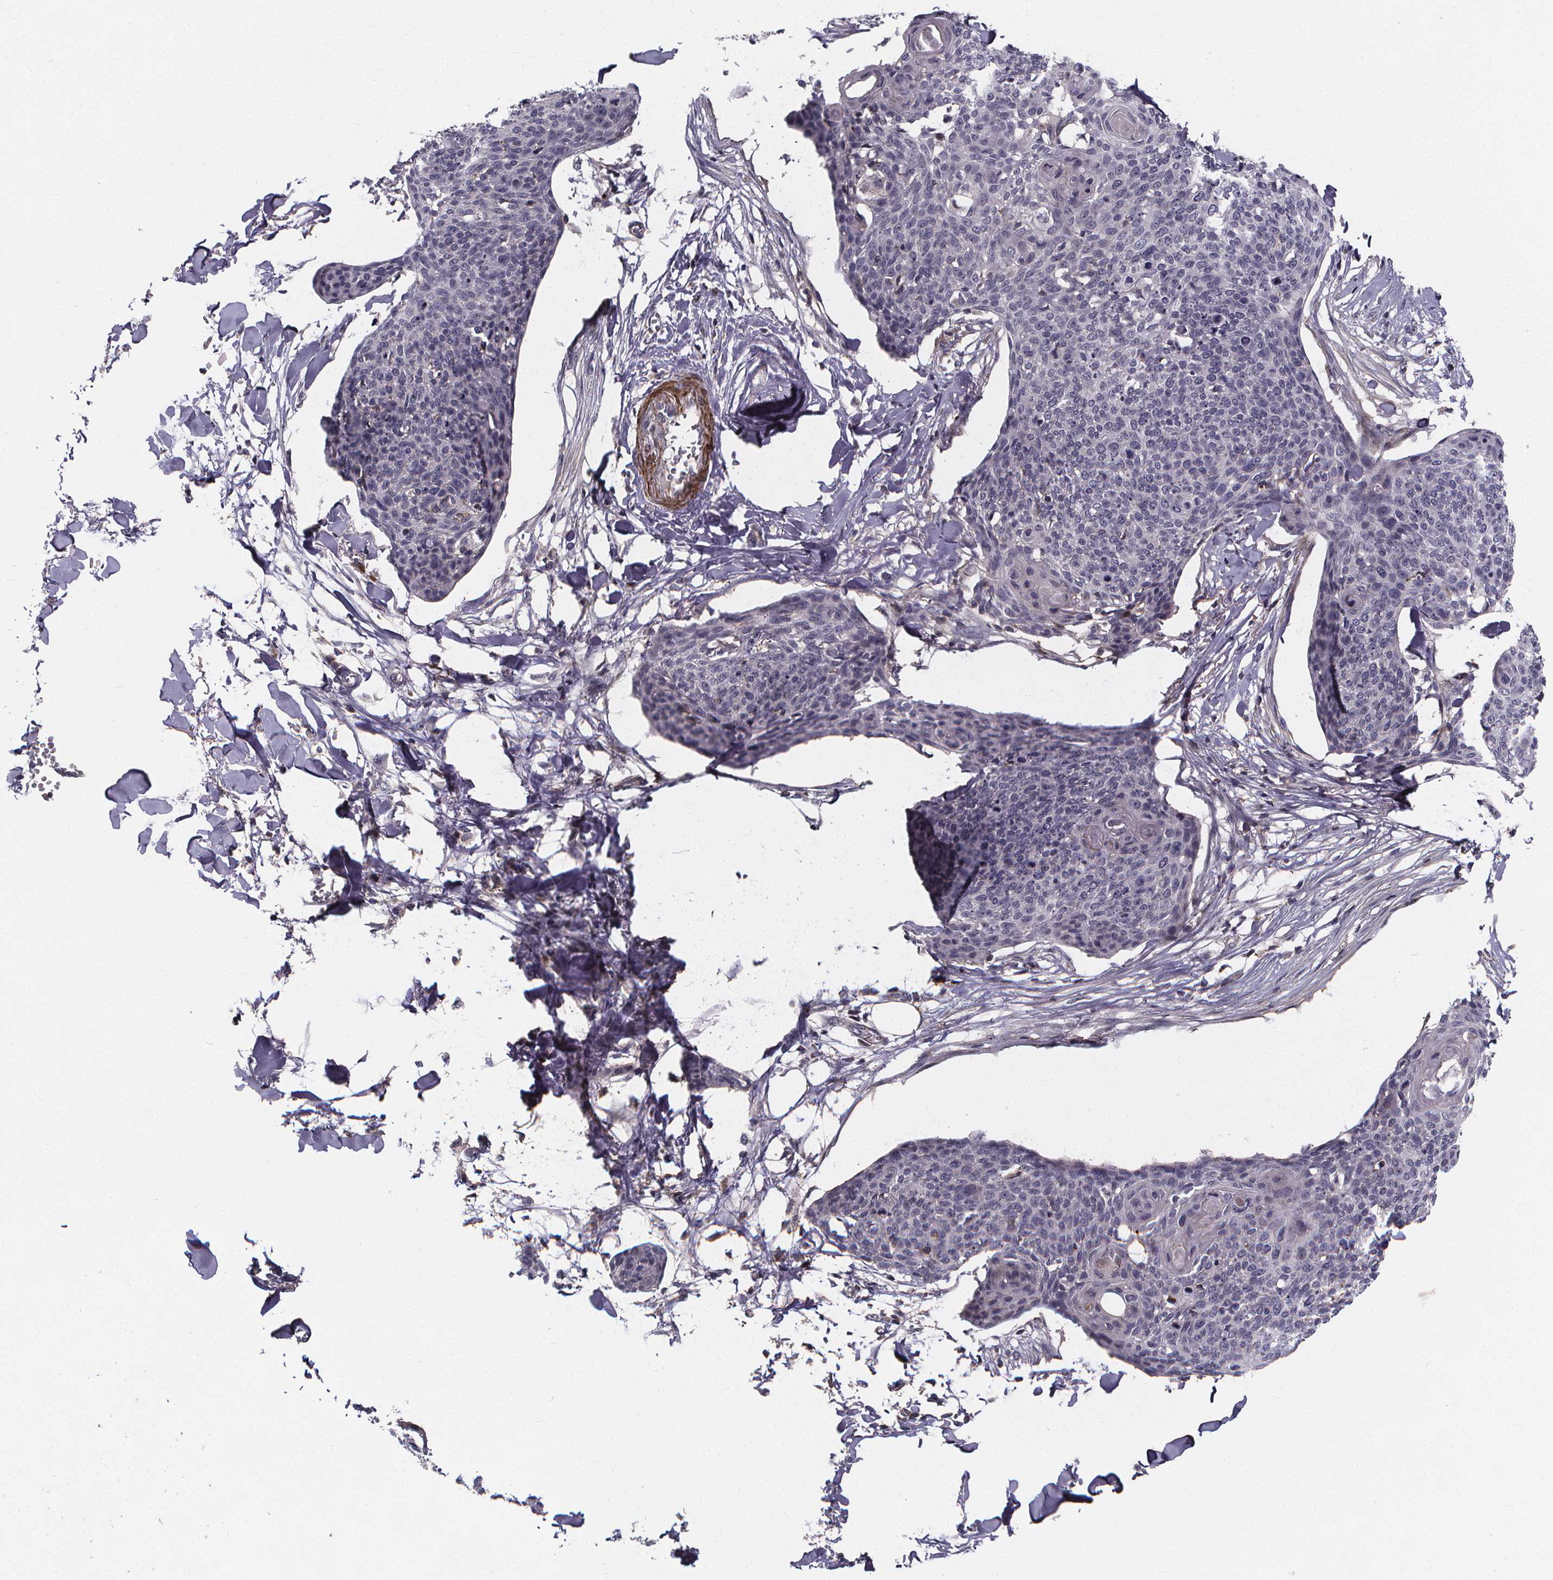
{"staining": {"intensity": "negative", "quantity": "none", "location": "none"}, "tissue": "skin cancer", "cell_type": "Tumor cells", "image_type": "cancer", "snomed": [{"axis": "morphology", "description": "Squamous cell carcinoma, NOS"}, {"axis": "topography", "description": "Skin"}, {"axis": "topography", "description": "Vulva"}], "caption": "The micrograph displays no staining of tumor cells in skin cancer (squamous cell carcinoma).", "gene": "FBXW2", "patient": {"sex": "female", "age": 75}}